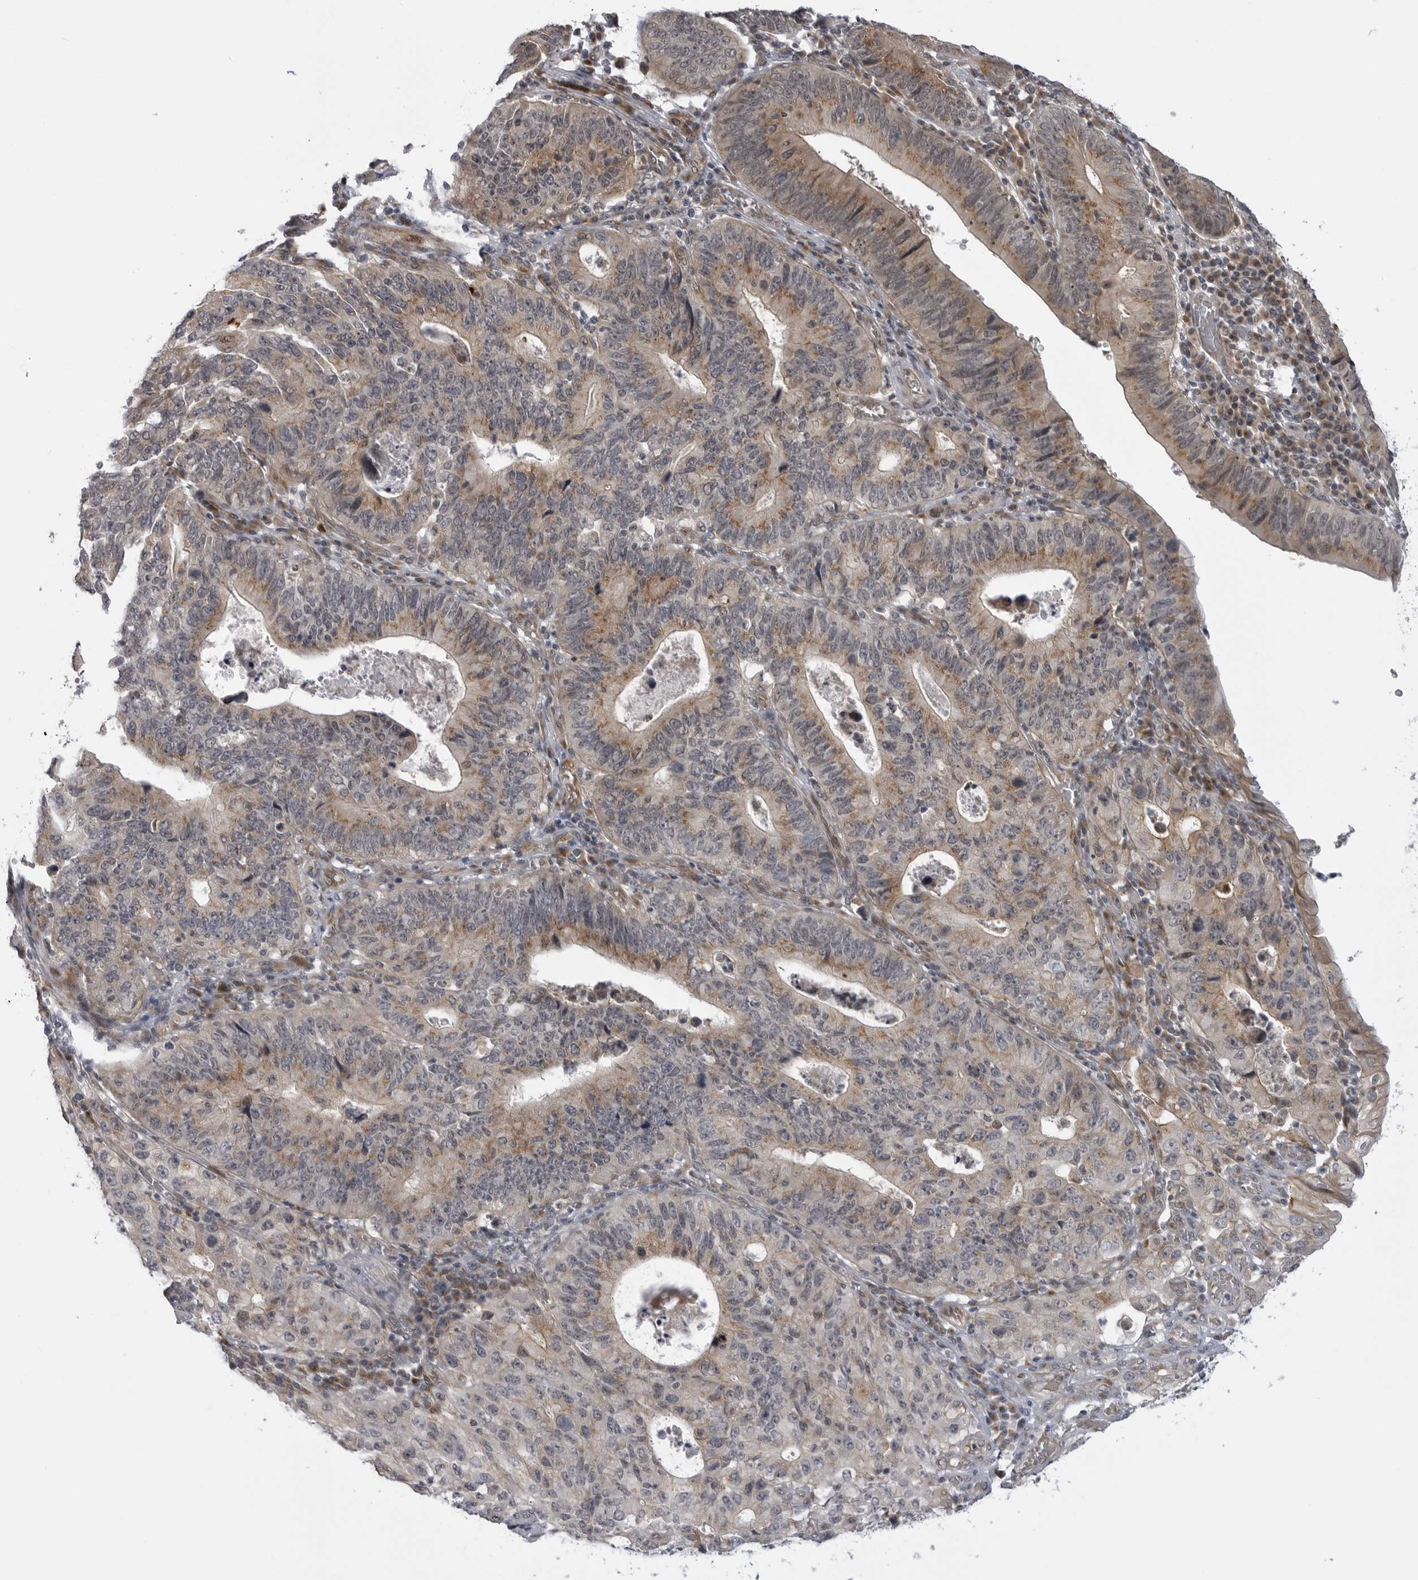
{"staining": {"intensity": "moderate", "quantity": ">75%", "location": "cytoplasmic/membranous"}, "tissue": "stomach cancer", "cell_type": "Tumor cells", "image_type": "cancer", "snomed": [{"axis": "morphology", "description": "Adenocarcinoma, NOS"}, {"axis": "topography", "description": "Stomach"}], "caption": "Immunohistochemistry of human stomach cancer shows medium levels of moderate cytoplasmic/membranous positivity in about >75% of tumor cells.", "gene": "LRRC45", "patient": {"sex": "male", "age": 59}}